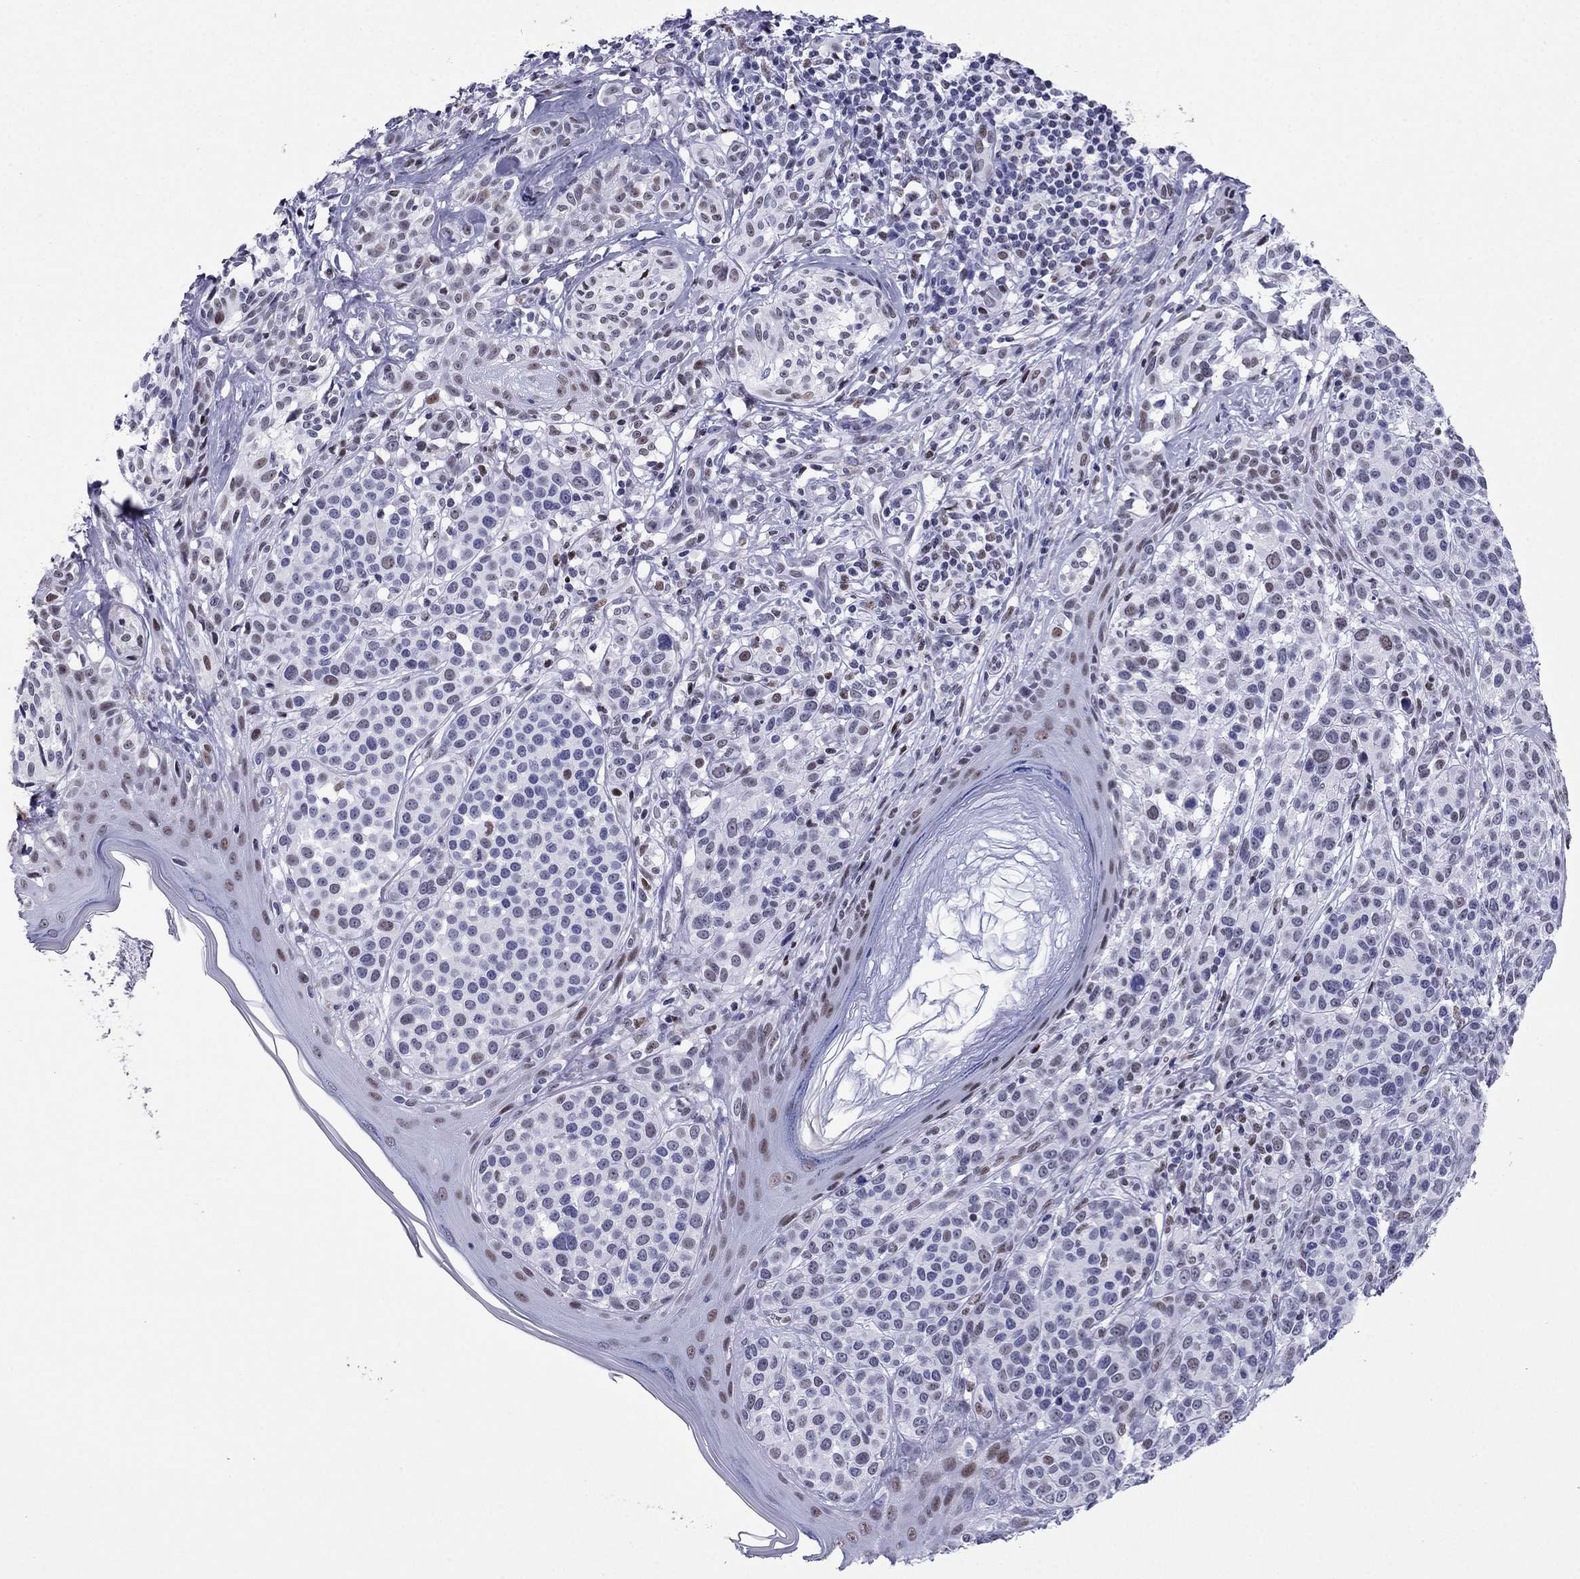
{"staining": {"intensity": "moderate", "quantity": "<25%", "location": "nuclear"}, "tissue": "melanoma", "cell_type": "Tumor cells", "image_type": "cancer", "snomed": [{"axis": "morphology", "description": "Malignant melanoma, NOS"}, {"axis": "topography", "description": "Skin"}], "caption": "DAB (3,3'-diaminobenzidine) immunohistochemical staining of melanoma demonstrates moderate nuclear protein staining in about <25% of tumor cells.", "gene": "PPM1G", "patient": {"sex": "male", "age": 79}}